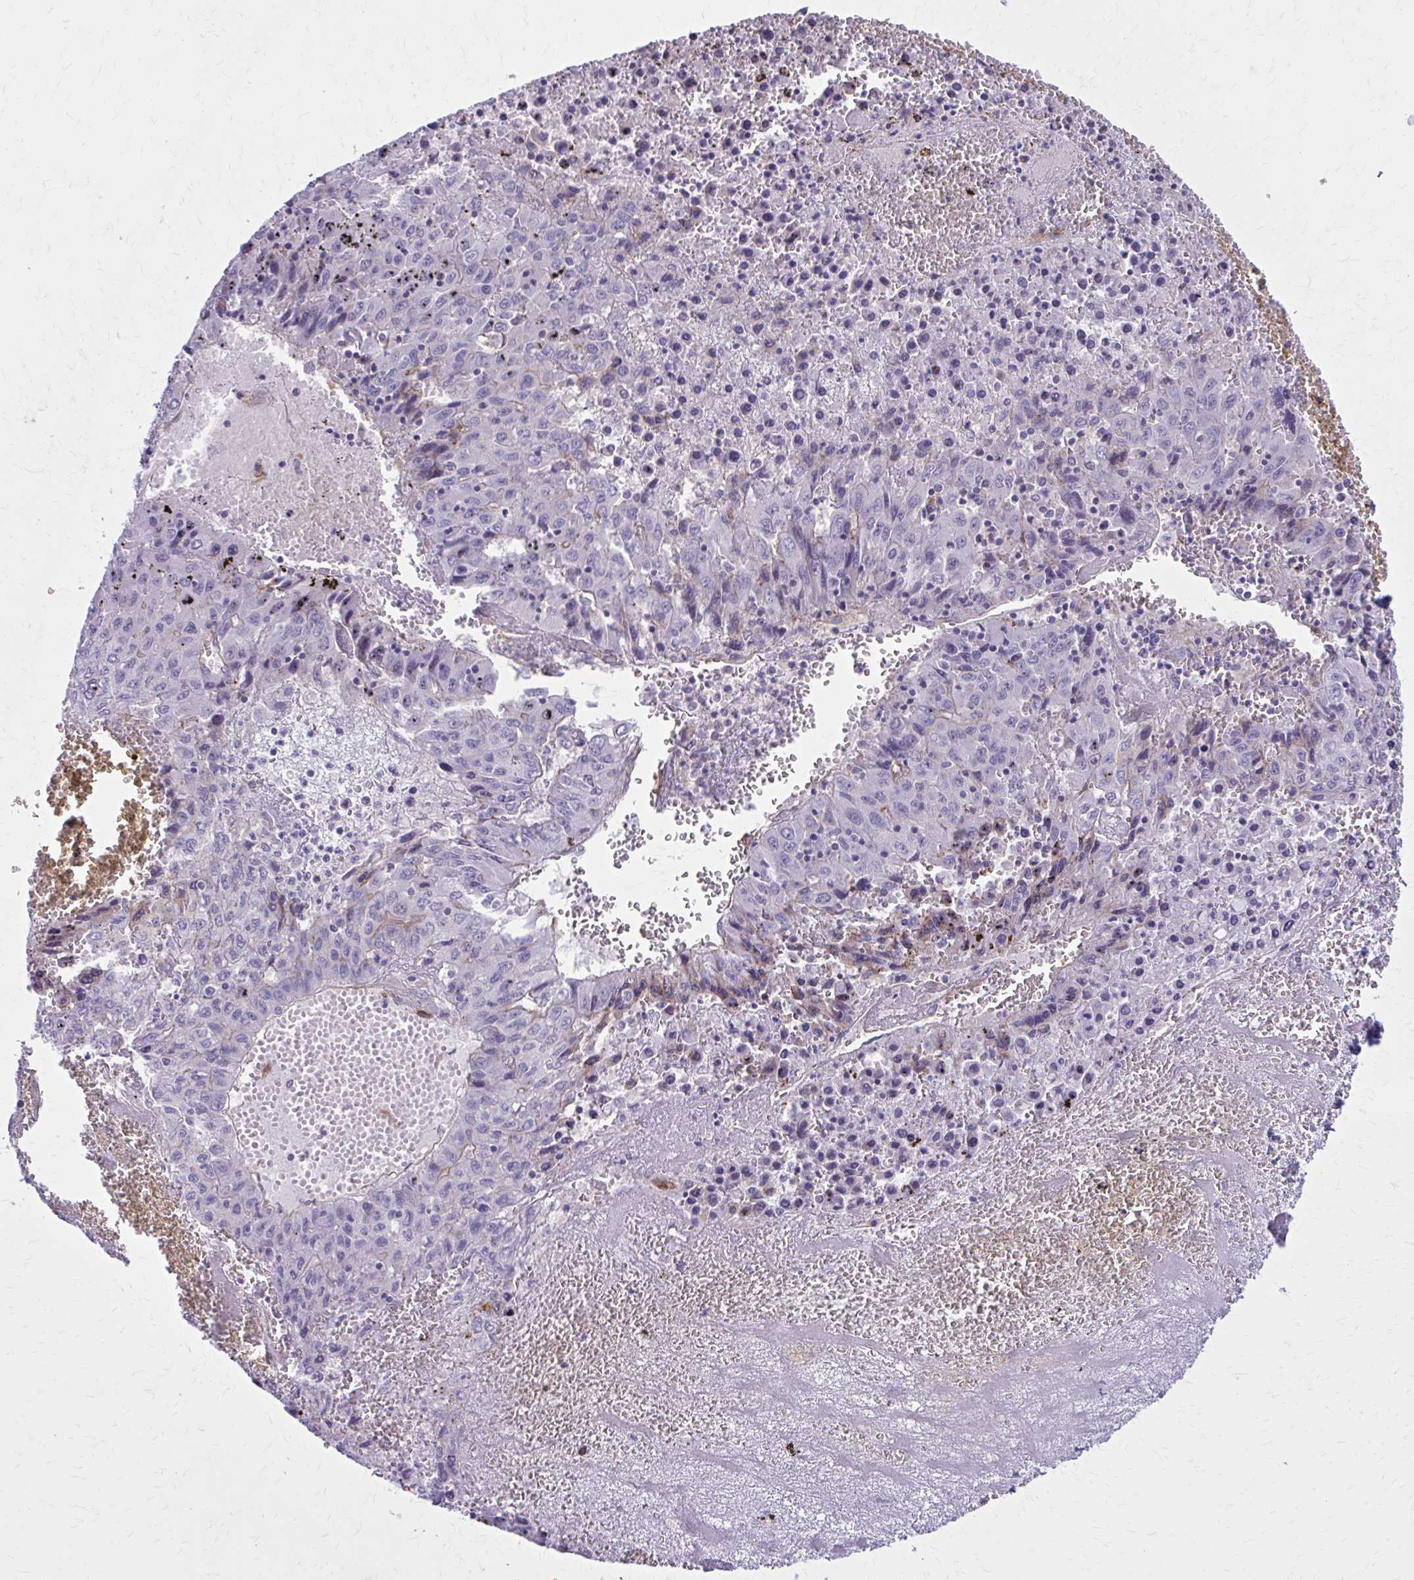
{"staining": {"intensity": "negative", "quantity": "none", "location": "none"}, "tissue": "liver cancer", "cell_type": "Tumor cells", "image_type": "cancer", "snomed": [{"axis": "morphology", "description": "Carcinoma, Hepatocellular, NOS"}, {"axis": "topography", "description": "Liver"}], "caption": "DAB (3,3'-diaminobenzidine) immunohistochemical staining of human liver cancer reveals no significant staining in tumor cells.", "gene": "ZDHHC7", "patient": {"sex": "female", "age": 53}}